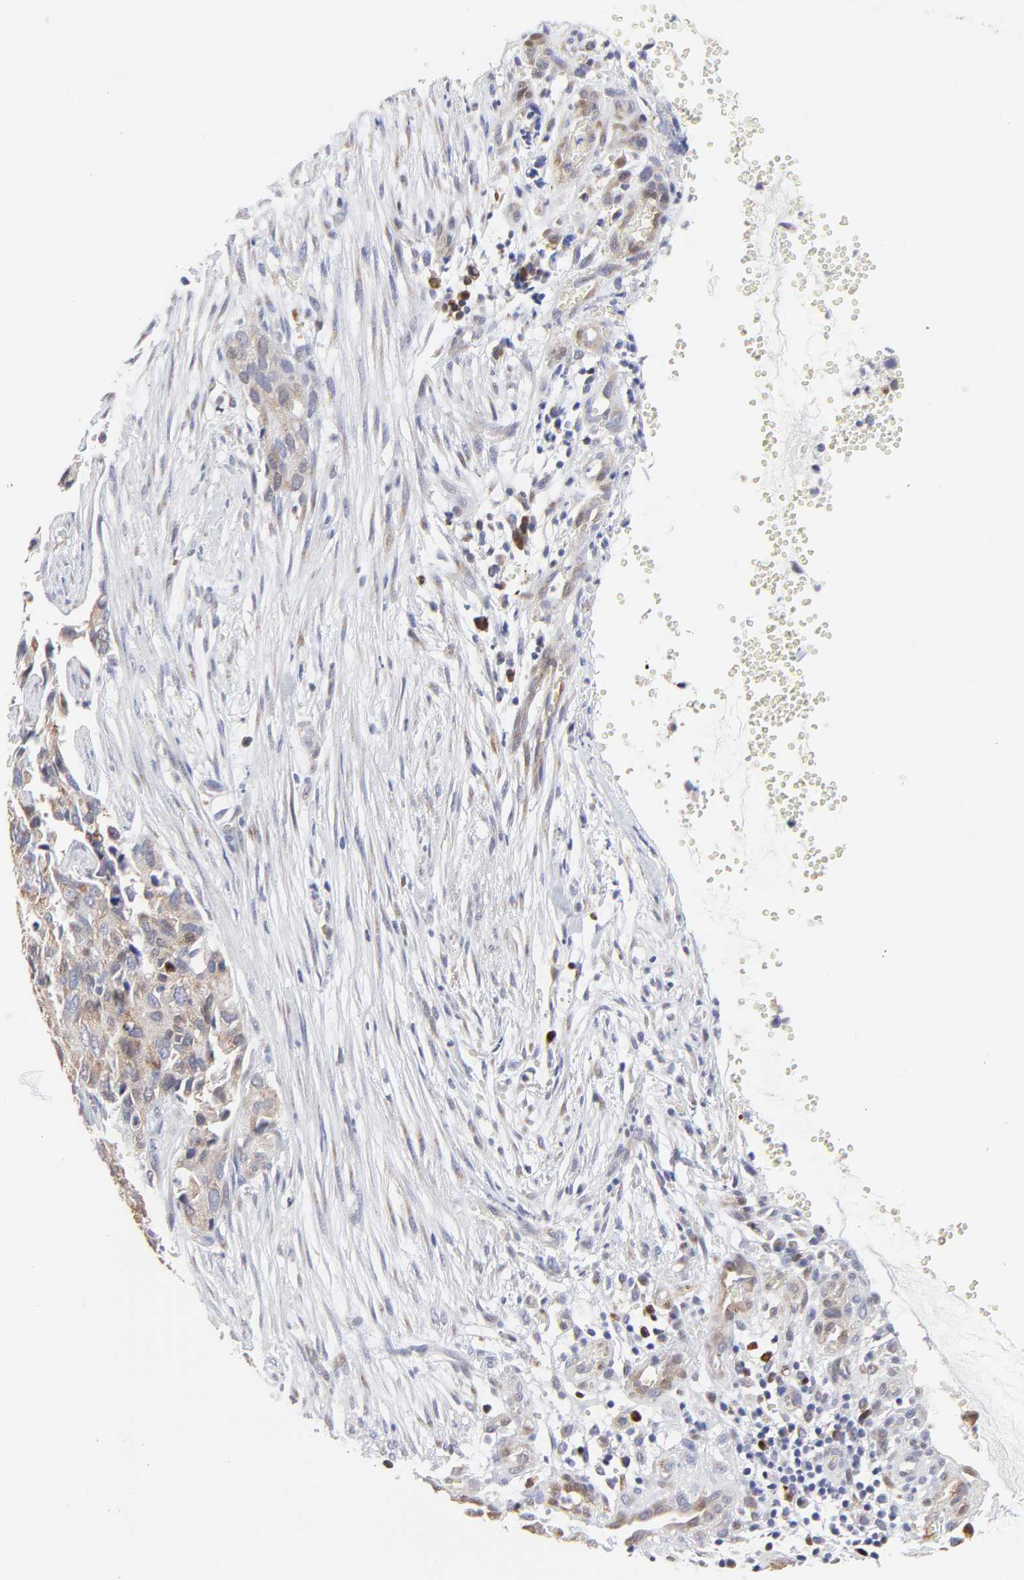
{"staining": {"intensity": "weak", "quantity": "<25%", "location": "cytoplasmic/membranous"}, "tissue": "cervical cancer", "cell_type": "Tumor cells", "image_type": "cancer", "snomed": [{"axis": "morphology", "description": "Normal tissue, NOS"}, {"axis": "morphology", "description": "Squamous cell carcinoma, NOS"}, {"axis": "topography", "description": "Cervix"}], "caption": "Cervical cancer (squamous cell carcinoma) stained for a protein using immunohistochemistry demonstrates no staining tumor cells.", "gene": "NCAPH", "patient": {"sex": "female", "age": 45}}